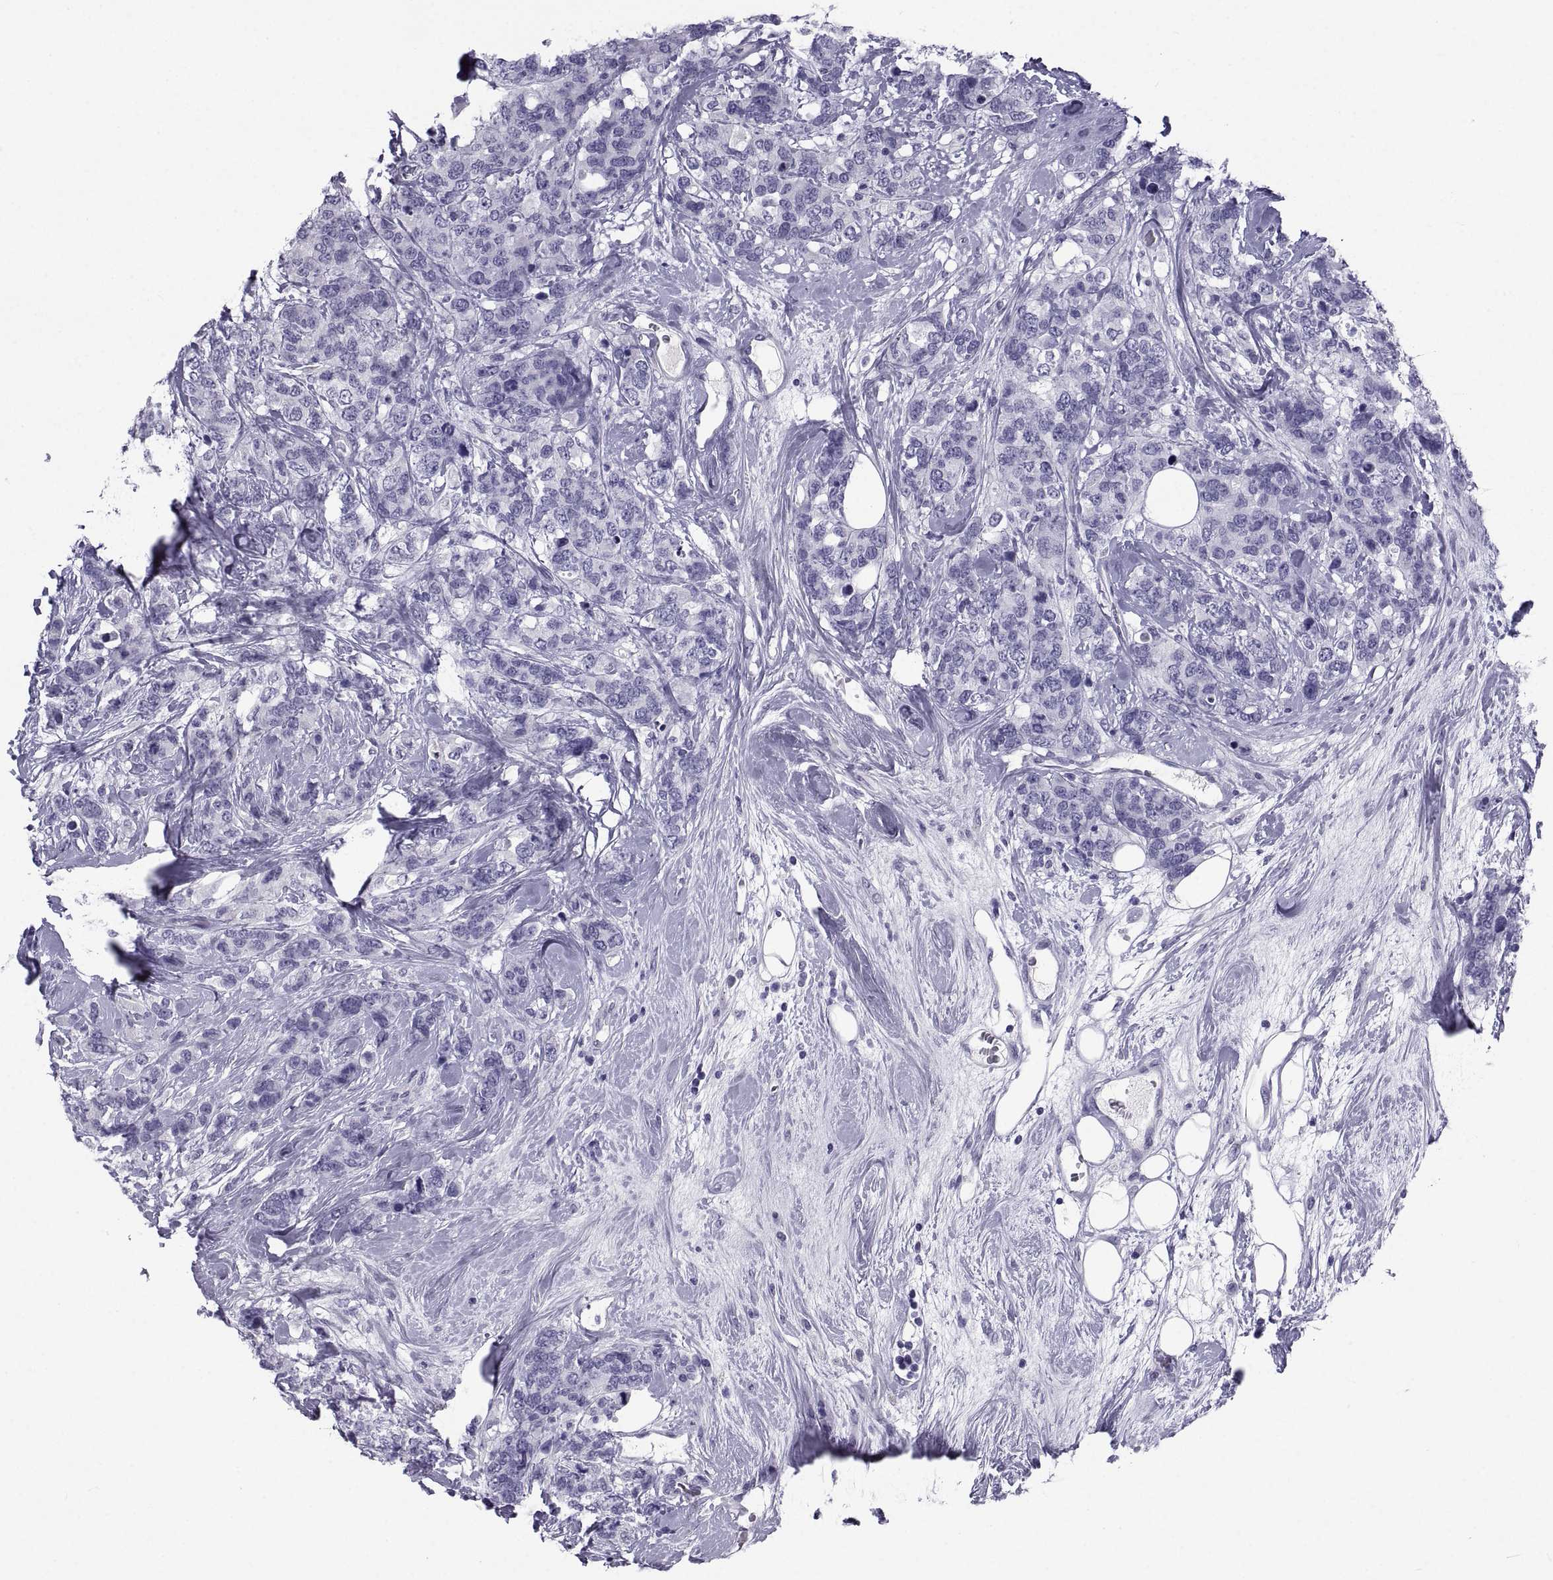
{"staining": {"intensity": "negative", "quantity": "none", "location": "none"}, "tissue": "breast cancer", "cell_type": "Tumor cells", "image_type": "cancer", "snomed": [{"axis": "morphology", "description": "Lobular carcinoma"}, {"axis": "topography", "description": "Breast"}], "caption": "Human breast cancer (lobular carcinoma) stained for a protein using IHC demonstrates no positivity in tumor cells.", "gene": "PCSK1N", "patient": {"sex": "female", "age": 59}}